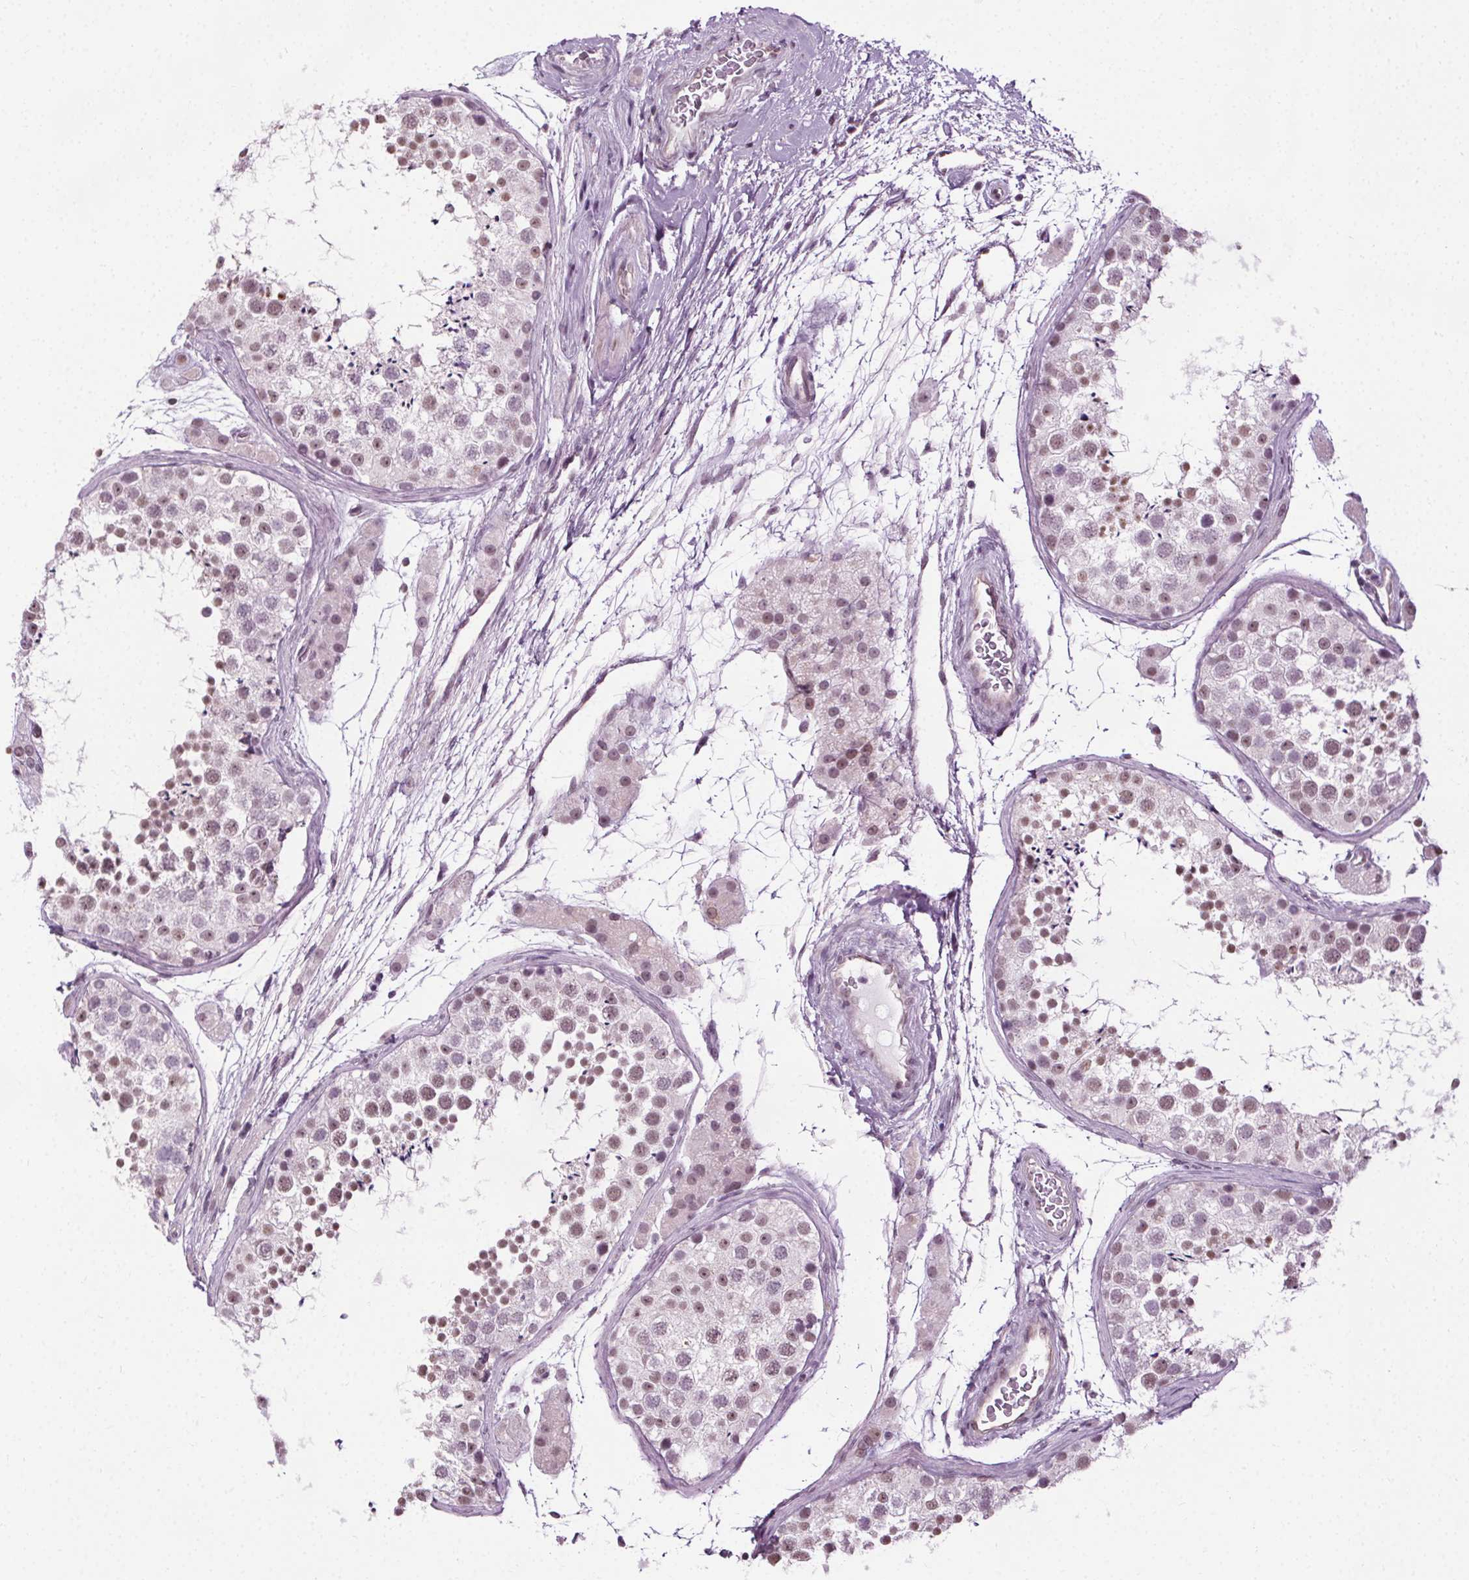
{"staining": {"intensity": "weak", "quantity": "25%-75%", "location": "nuclear"}, "tissue": "testis", "cell_type": "Cells in seminiferous ducts", "image_type": "normal", "snomed": [{"axis": "morphology", "description": "Normal tissue, NOS"}, {"axis": "topography", "description": "Testis"}], "caption": "Immunohistochemistry (IHC) of benign testis demonstrates low levels of weak nuclear positivity in approximately 25%-75% of cells in seminiferous ducts.", "gene": "CEBPA", "patient": {"sex": "male", "age": 41}}